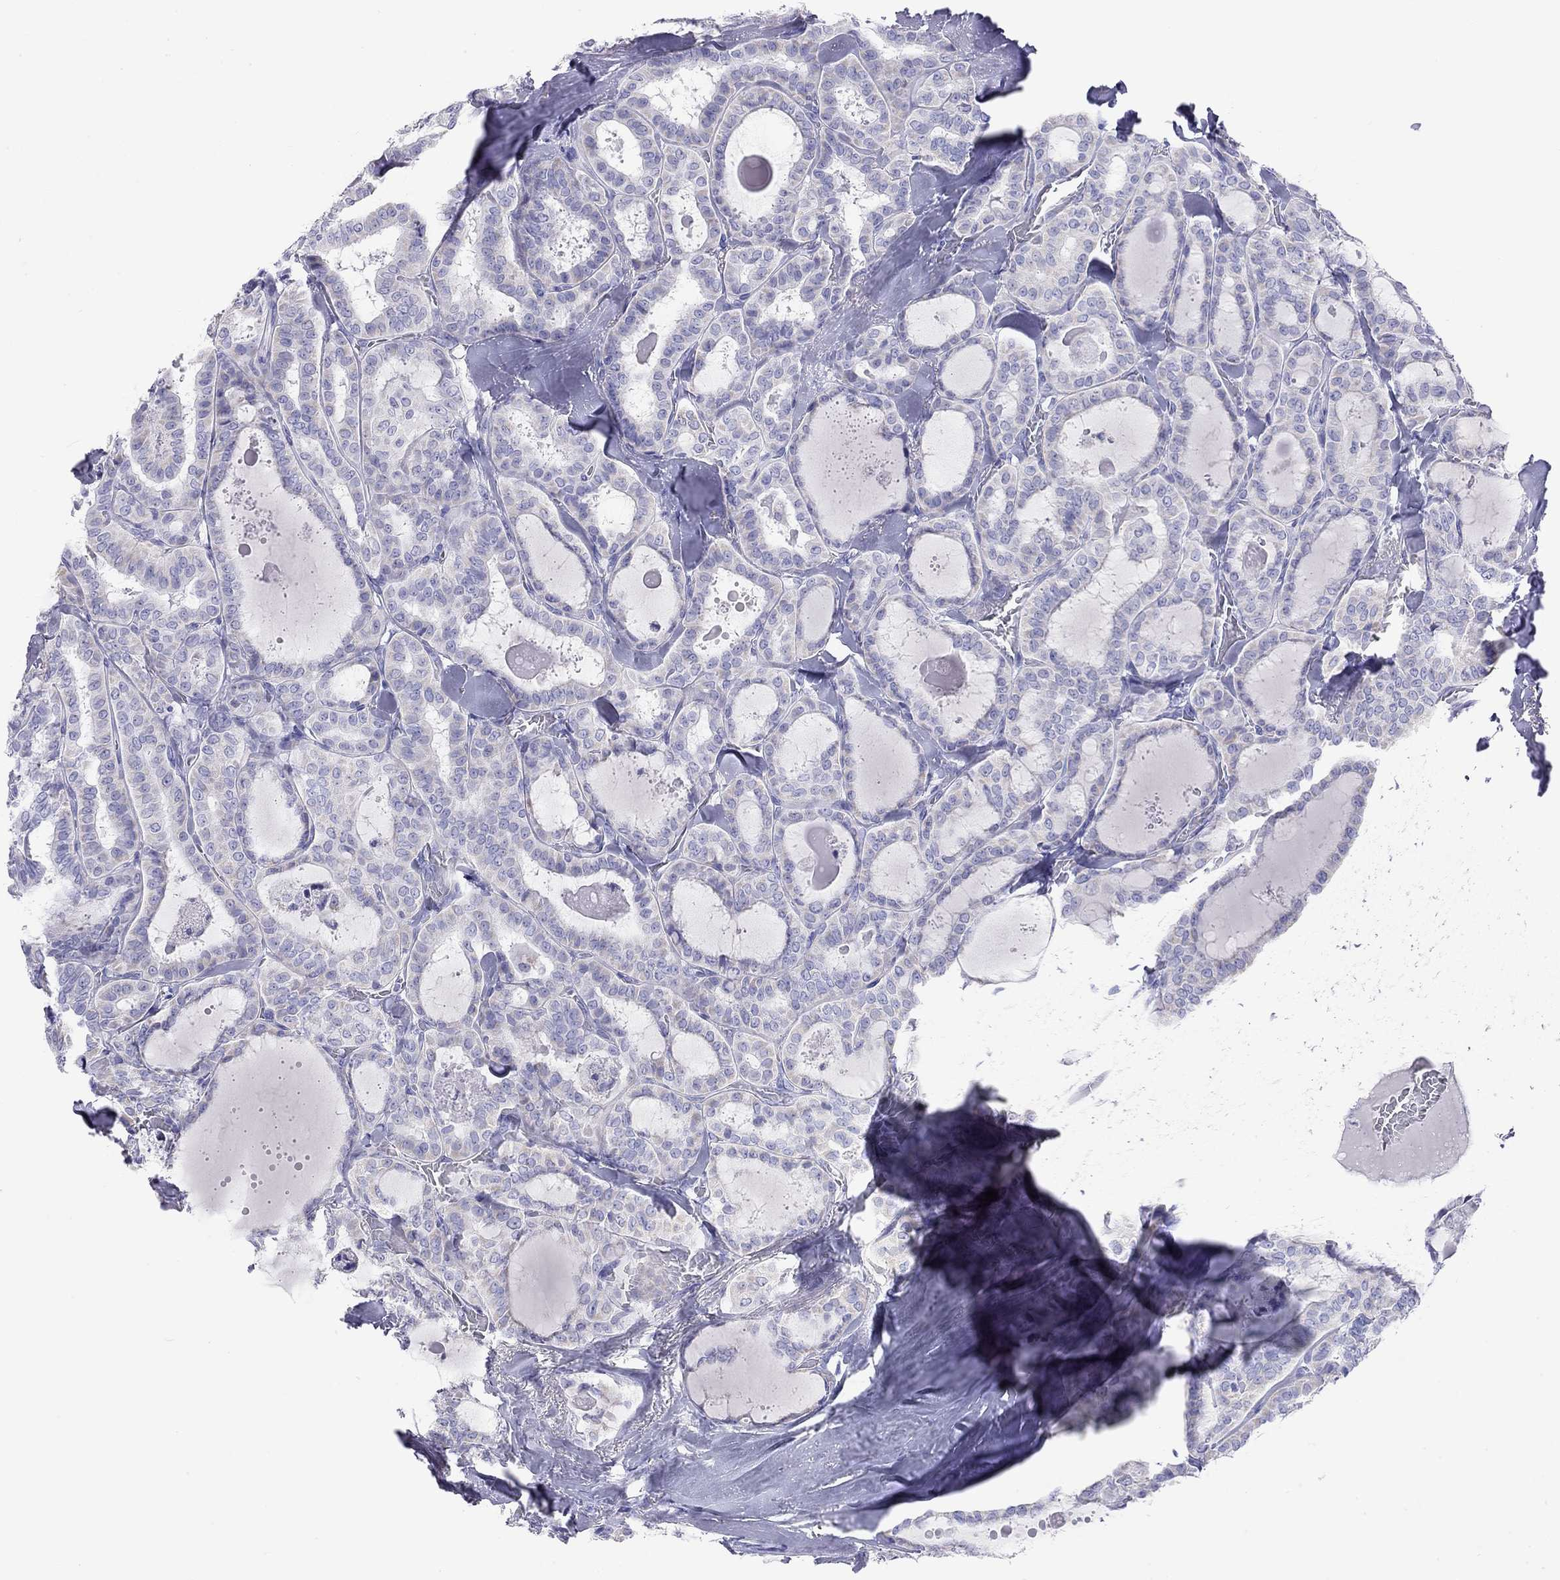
{"staining": {"intensity": "moderate", "quantity": "<25%", "location": "cytoplasmic/membranous"}, "tissue": "thyroid cancer", "cell_type": "Tumor cells", "image_type": "cancer", "snomed": [{"axis": "morphology", "description": "Papillary adenocarcinoma, NOS"}, {"axis": "topography", "description": "Thyroid gland"}], "caption": "Protein staining demonstrates moderate cytoplasmic/membranous staining in about <25% of tumor cells in papillary adenocarcinoma (thyroid).", "gene": "DPY19L2", "patient": {"sex": "female", "age": 39}}